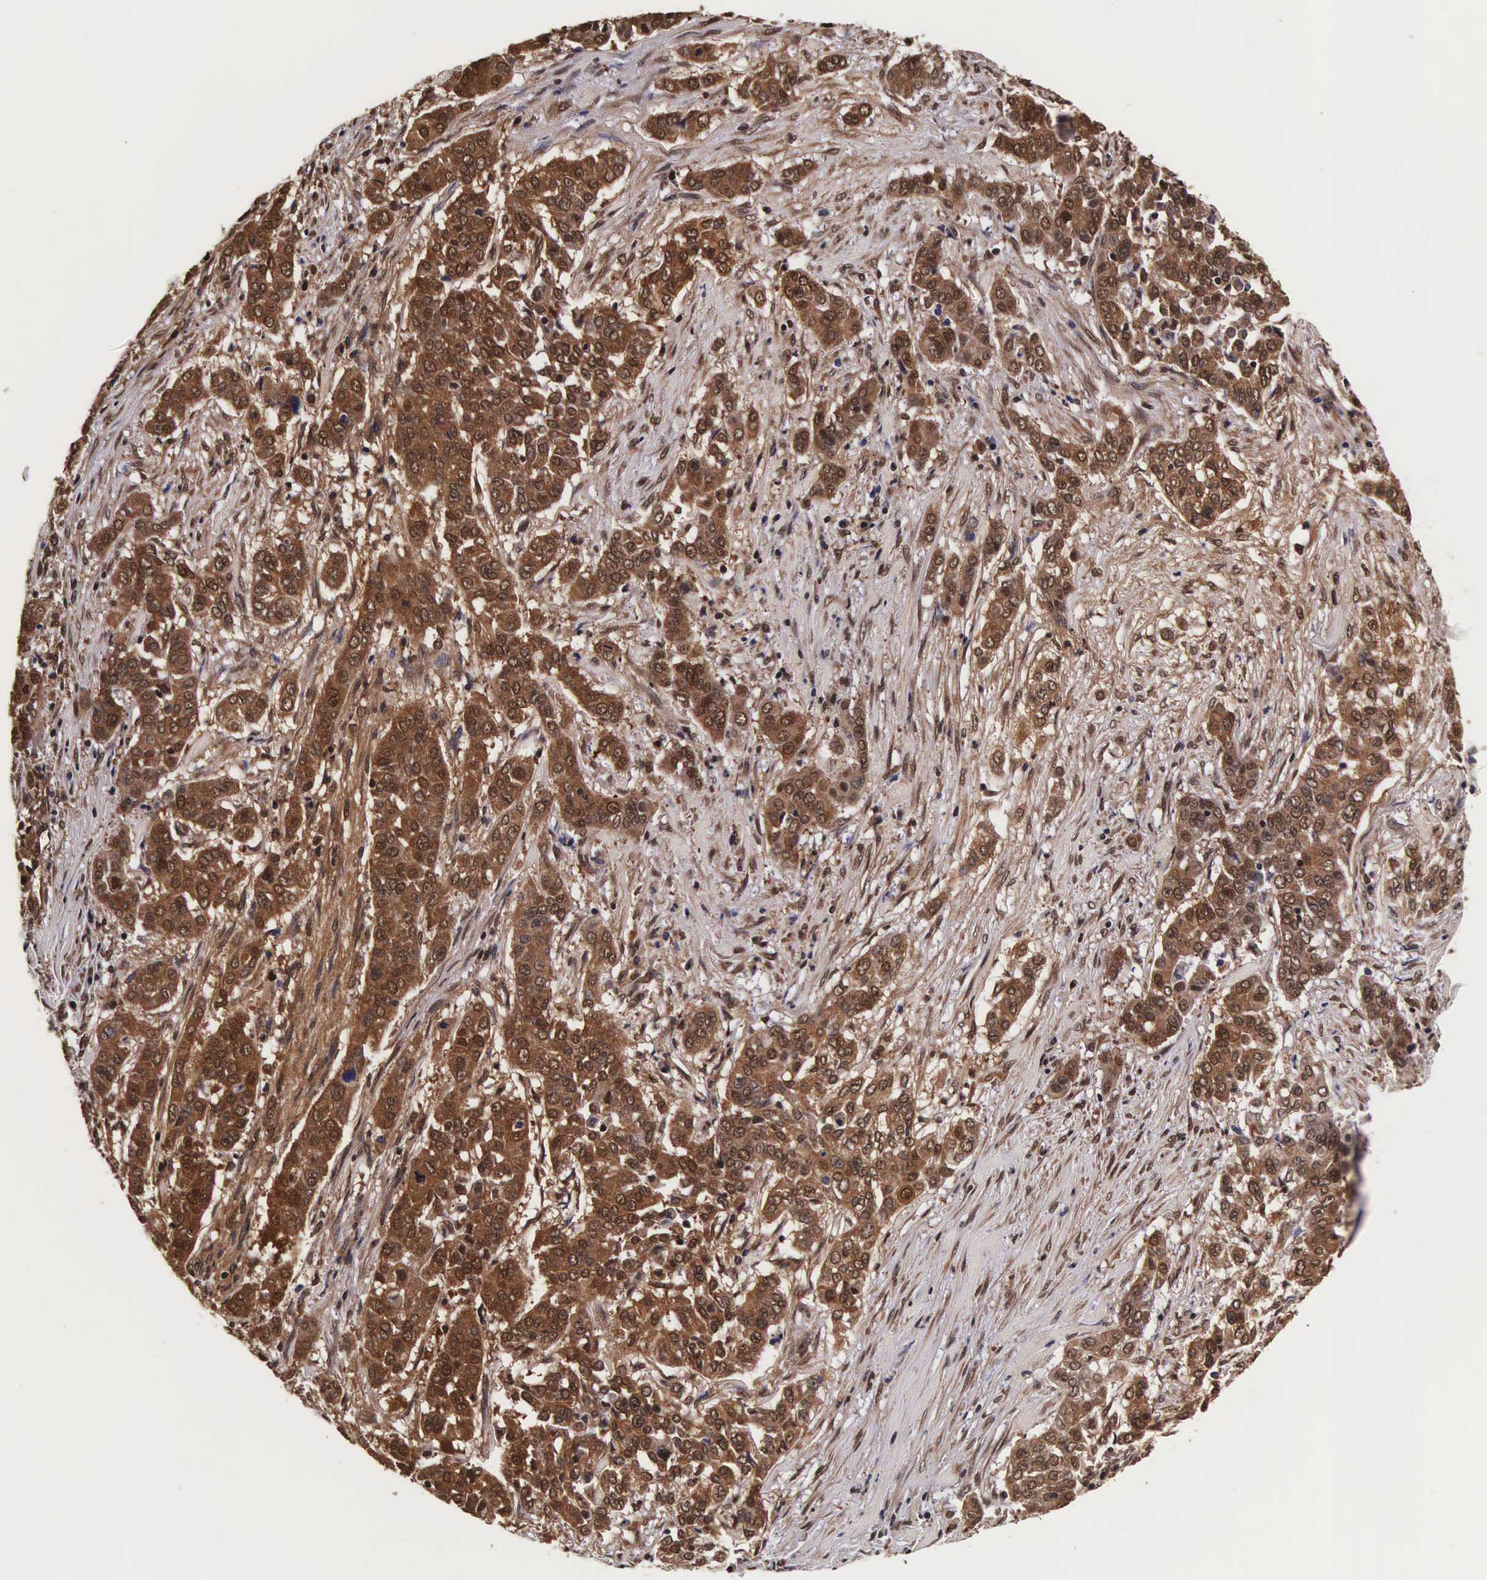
{"staining": {"intensity": "strong", "quantity": ">75%", "location": "cytoplasmic/membranous,nuclear"}, "tissue": "pancreatic cancer", "cell_type": "Tumor cells", "image_type": "cancer", "snomed": [{"axis": "morphology", "description": "Adenocarcinoma, NOS"}, {"axis": "topography", "description": "Pancreas"}], "caption": "DAB (3,3'-diaminobenzidine) immunohistochemical staining of pancreatic adenocarcinoma reveals strong cytoplasmic/membranous and nuclear protein staining in about >75% of tumor cells.", "gene": "TECPR2", "patient": {"sex": "female", "age": 52}}